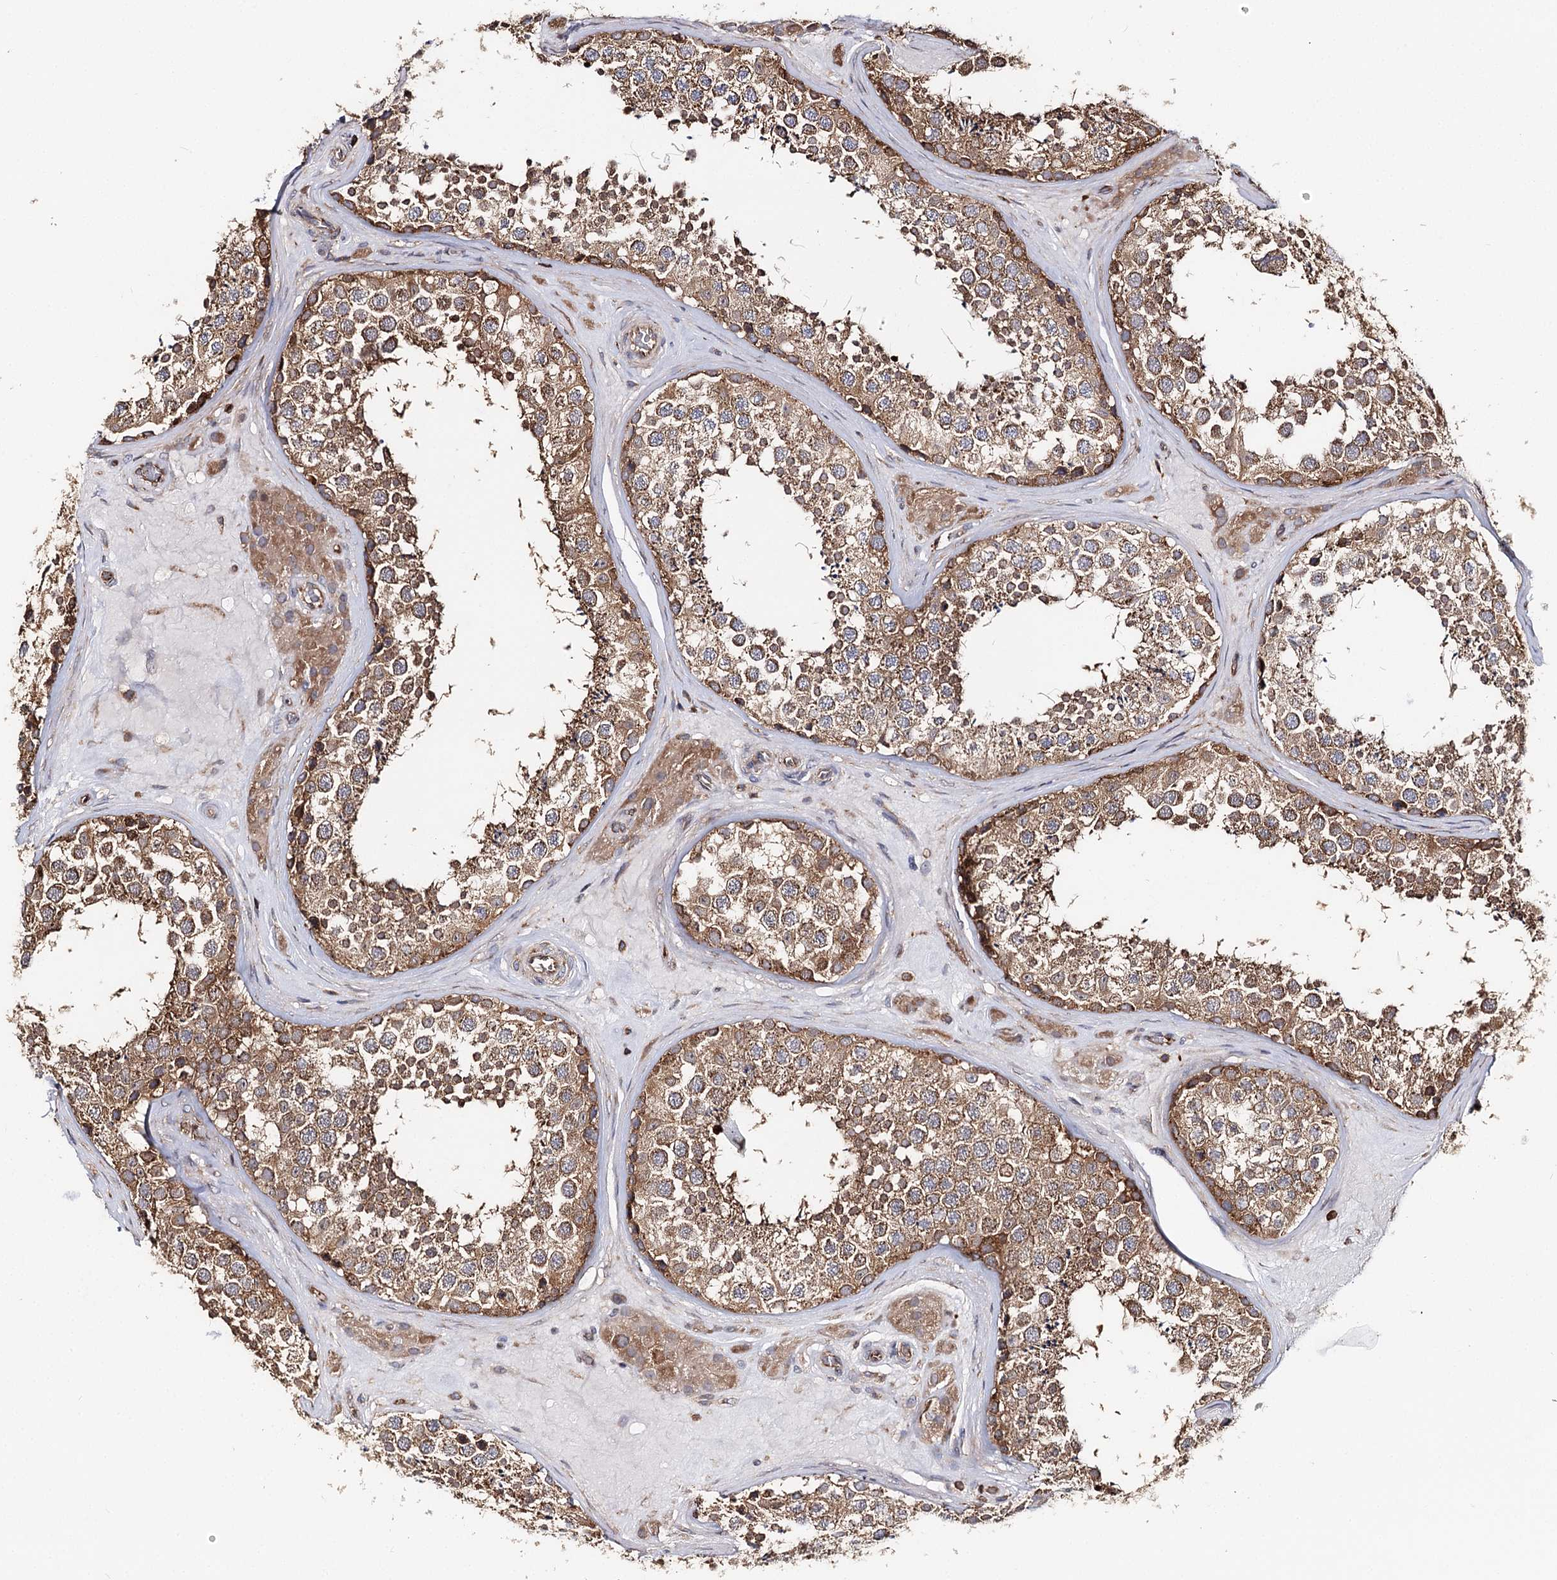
{"staining": {"intensity": "moderate", "quantity": ">75%", "location": "cytoplasmic/membranous"}, "tissue": "testis", "cell_type": "Cells in seminiferous ducts", "image_type": "normal", "snomed": [{"axis": "morphology", "description": "Normal tissue, NOS"}, {"axis": "topography", "description": "Testis"}], "caption": "Cells in seminiferous ducts reveal medium levels of moderate cytoplasmic/membranous positivity in approximately >75% of cells in normal testis.", "gene": "SEC24B", "patient": {"sex": "male", "age": 46}}